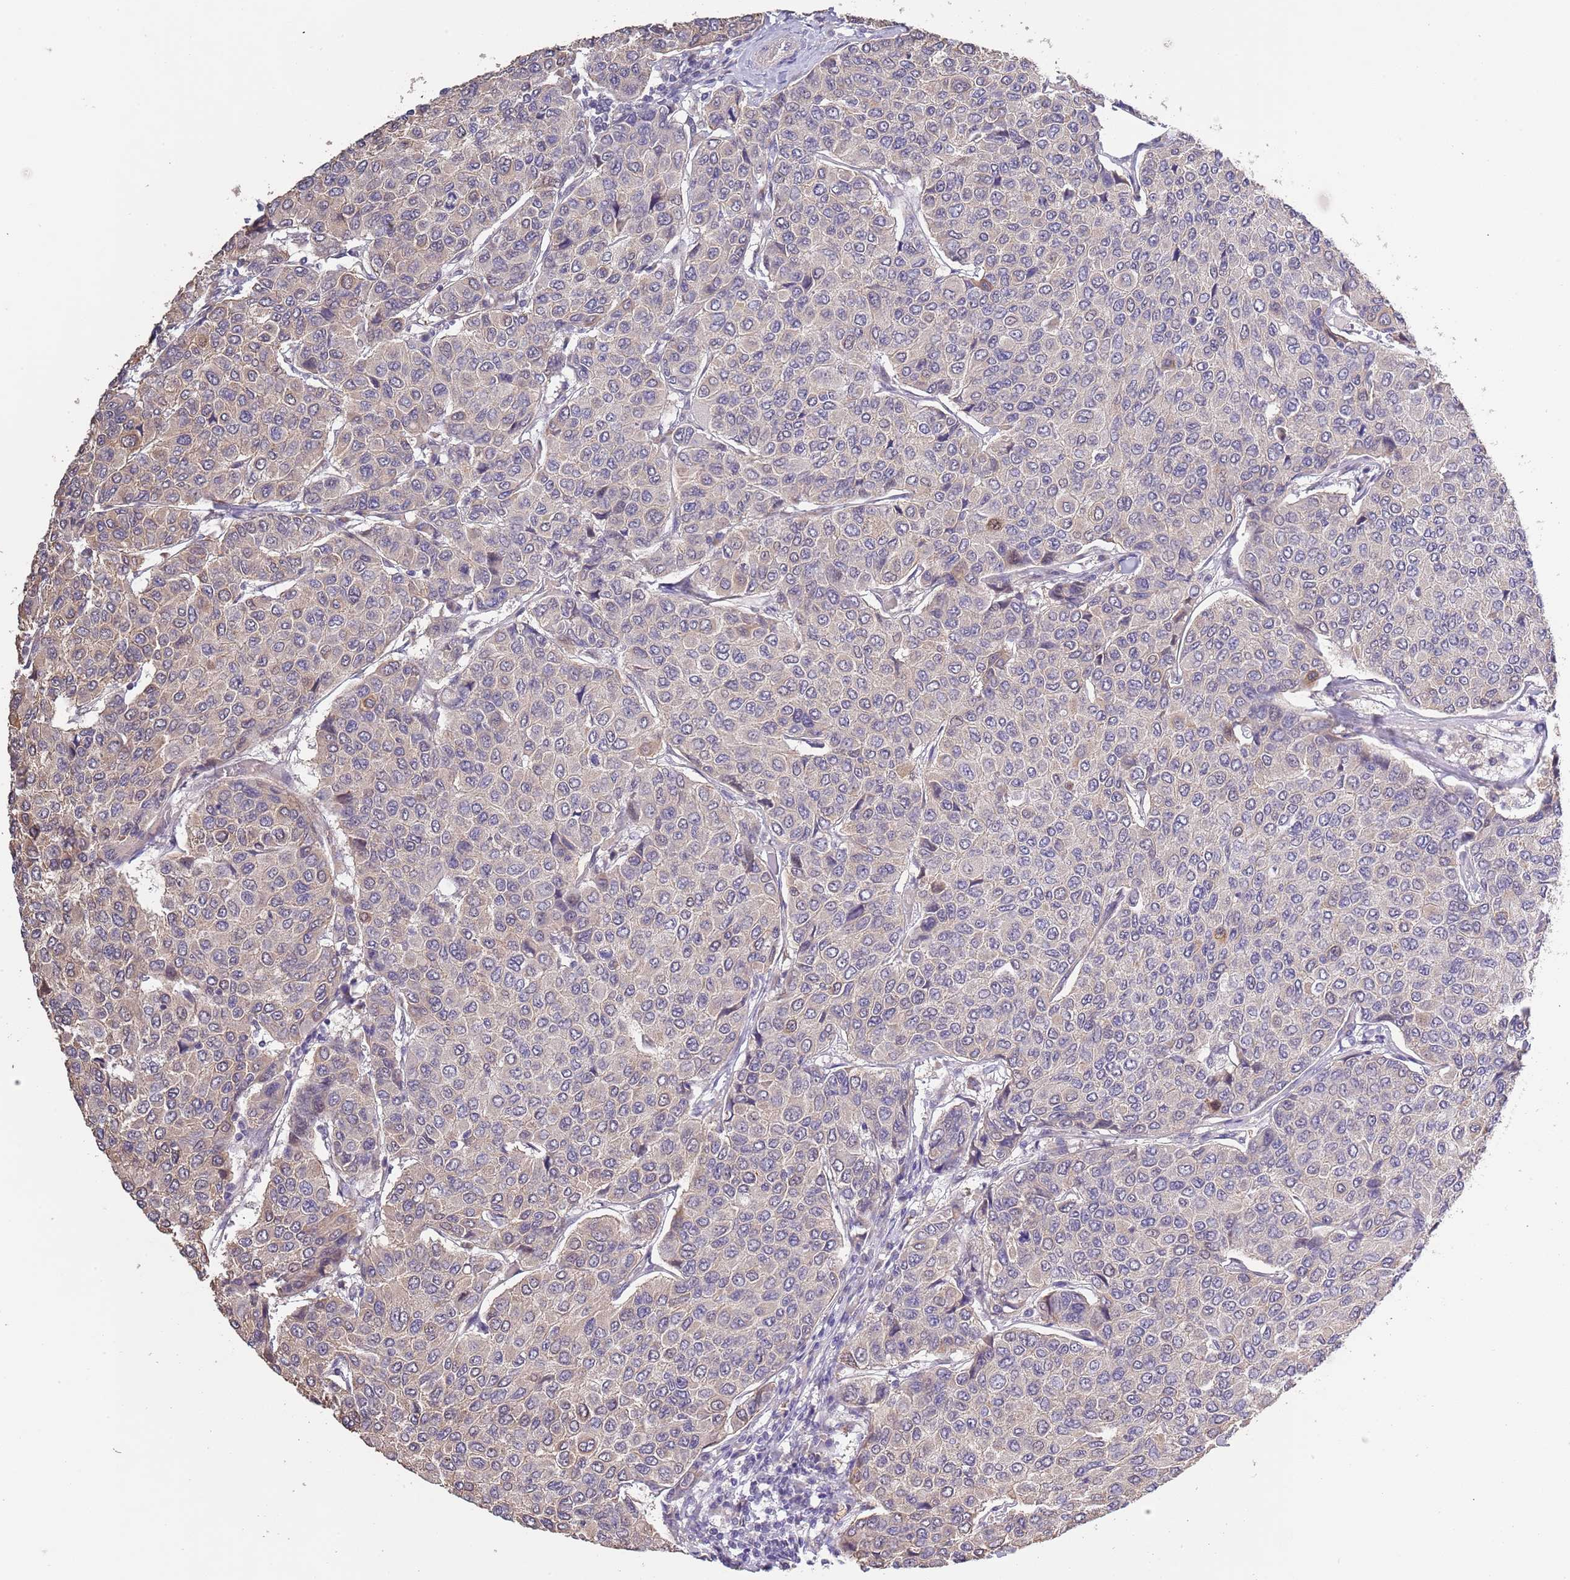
{"staining": {"intensity": "weak", "quantity": "<25%", "location": "cytoplasmic/membranous"}, "tissue": "breast cancer", "cell_type": "Tumor cells", "image_type": "cancer", "snomed": [{"axis": "morphology", "description": "Duct carcinoma"}, {"axis": "topography", "description": "Breast"}], "caption": "This is an immunohistochemistry image of invasive ductal carcinoma (breast). There is no staining in tumor cells.", "gene": "LIPJ", "patient": {"sex": "female", "age": 55}}